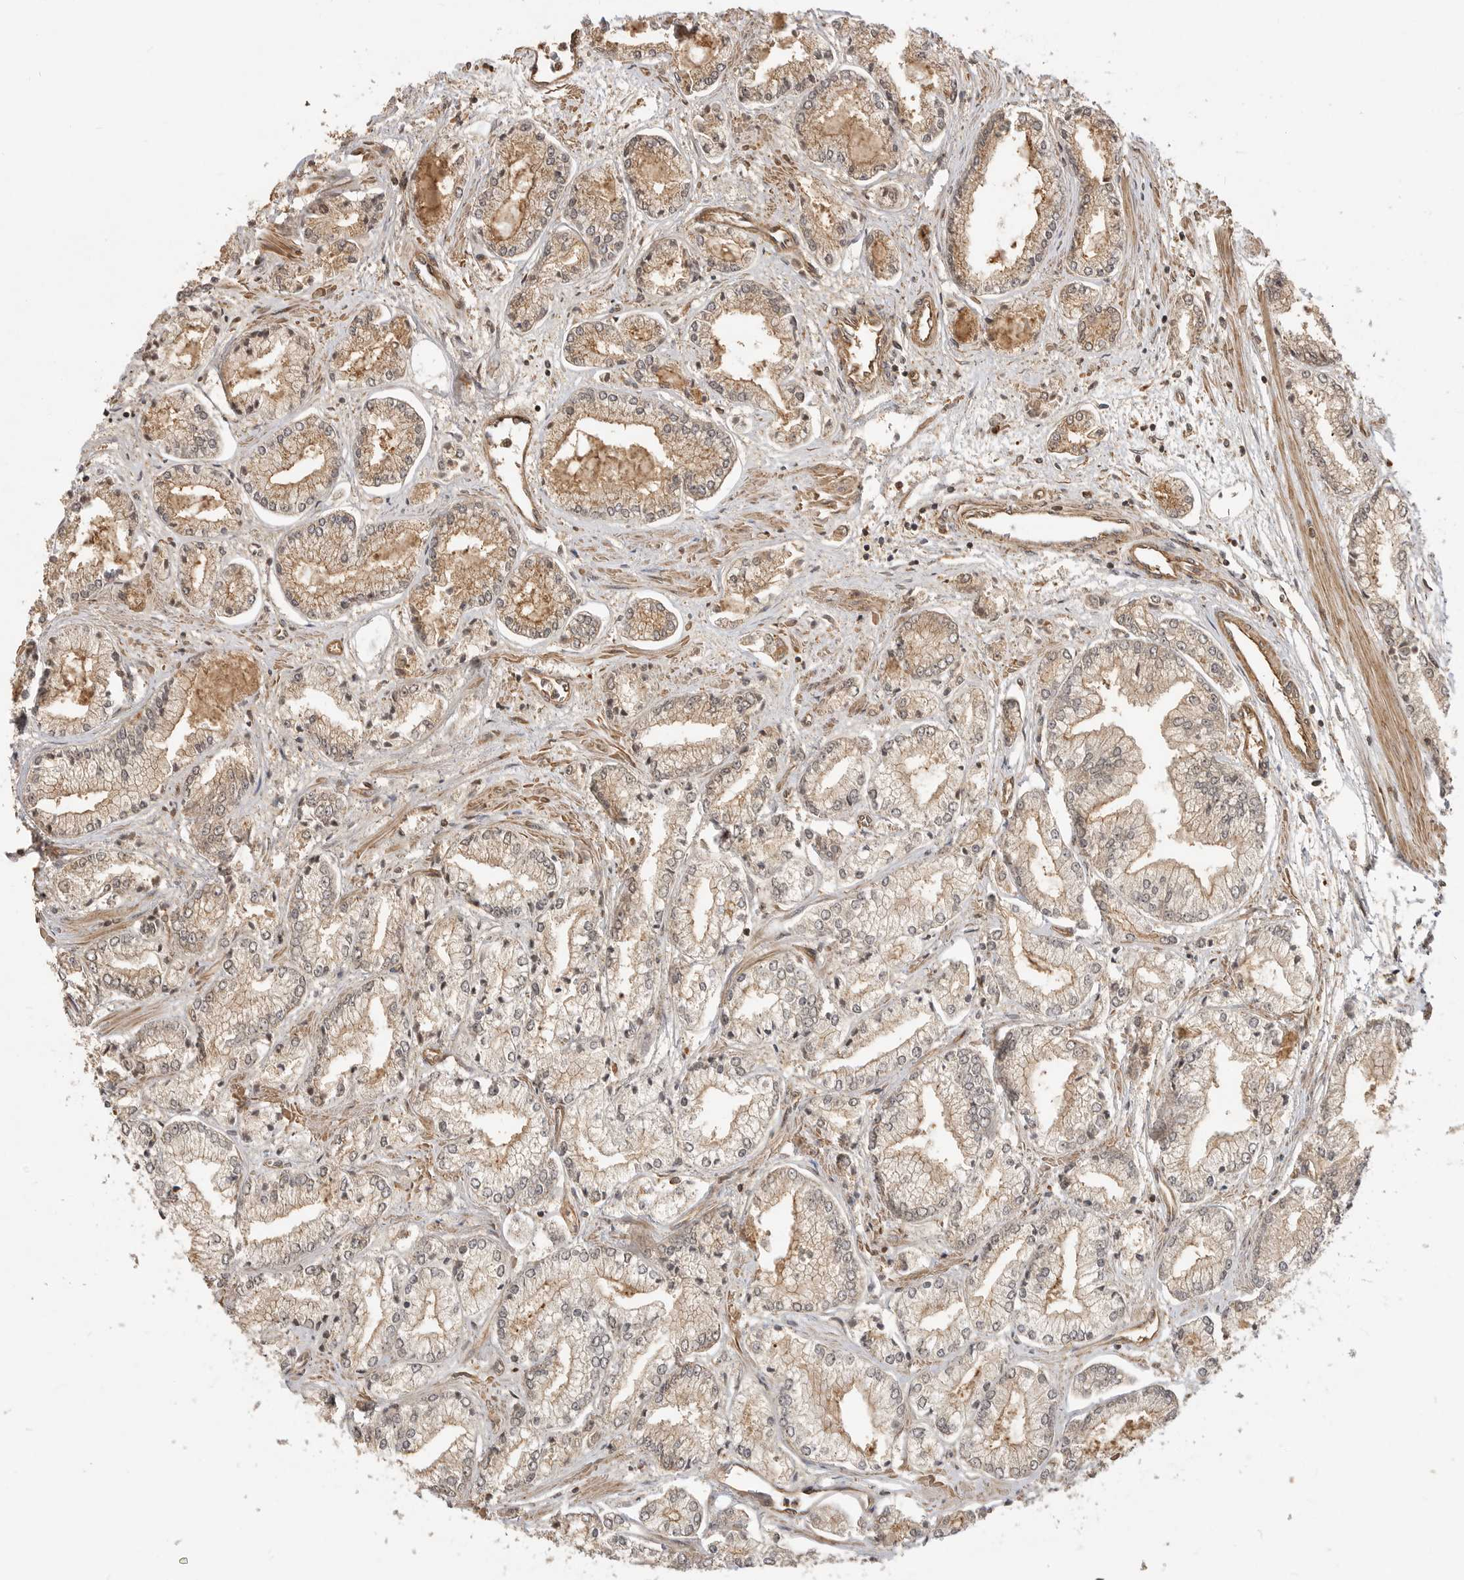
{"staining": {"intensity": "moderate", "quantity": "<25%", "location": "cytoplasmic/membranous"}, "tissue": "prostate cancer", "cell_type": "Tumor cells", "image_type": "cancer", "snomed": [{"axis": "morphology", "description": "Adenocarcinoma, Low grade"}, {"axis": "topography", "description": "Prostate"}], "caption": "A high-resolution micrograph shows immunohistochemistry (IHC) staining of prostate low-grade adenocarcinoma, which demonstrates moderate cytoplasmic/membranous positivity in approximately <25% of tumor cells.", "gene": "ADPRS", "patient": {"sex": "male", "age": 52}}